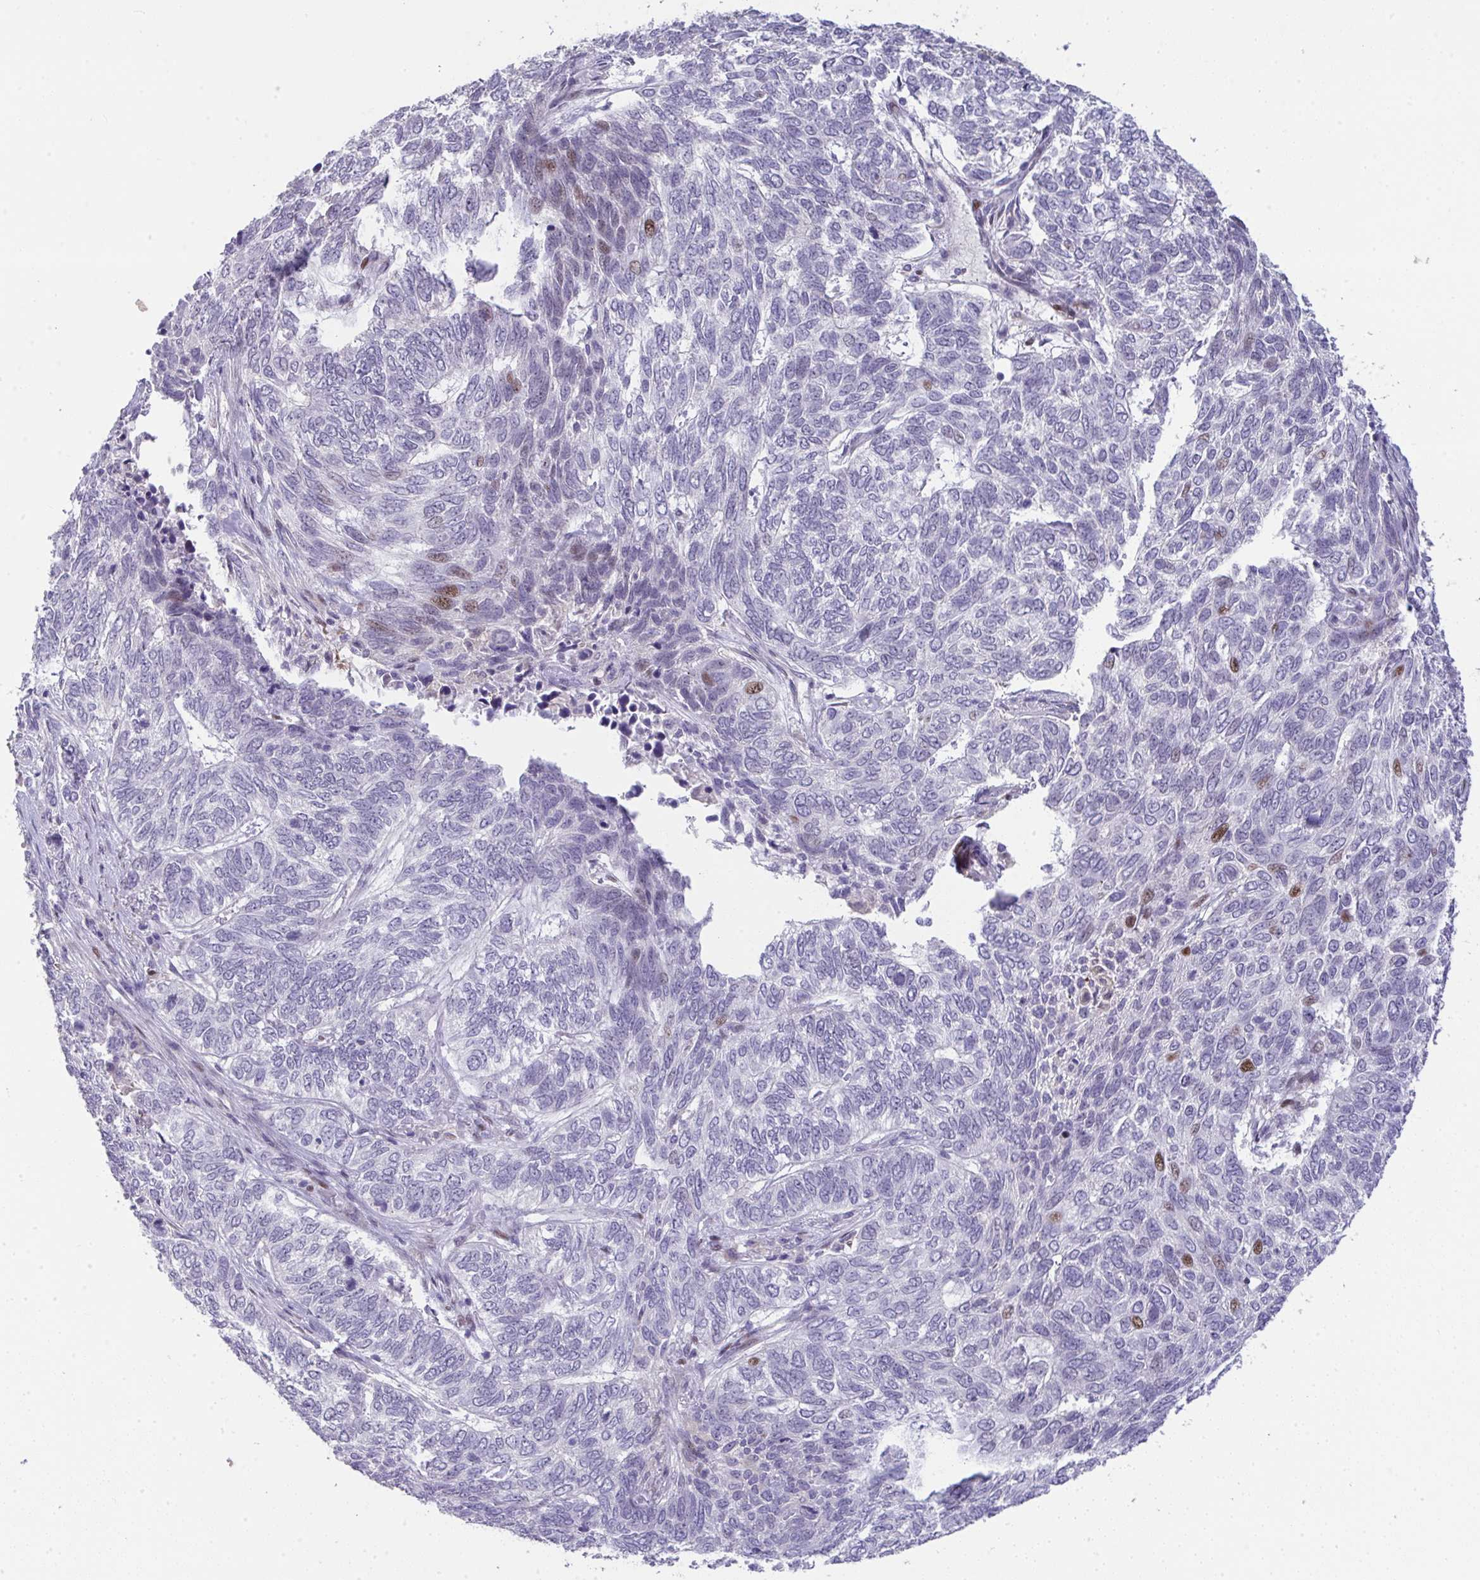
{"staining": {"intensity": "moderate", "quantity": "<25%", "location": "nuclear"}, "tissue": "skin cancer", "cell_type": "Tumor cells", "image_type": "cancer", "snomed": [{"axis": "morphology", "description": "Basal cell carcinoma"}, {"axis": "topography", "description": "Skin"}], "caption": "Human skin cancer stained for a protein (brown) demonstrates moderate nuclear positive expression in about <25% of tumor cells.", "gene": "GALNT16", "patient": {"sex": "female", "age": 65}}